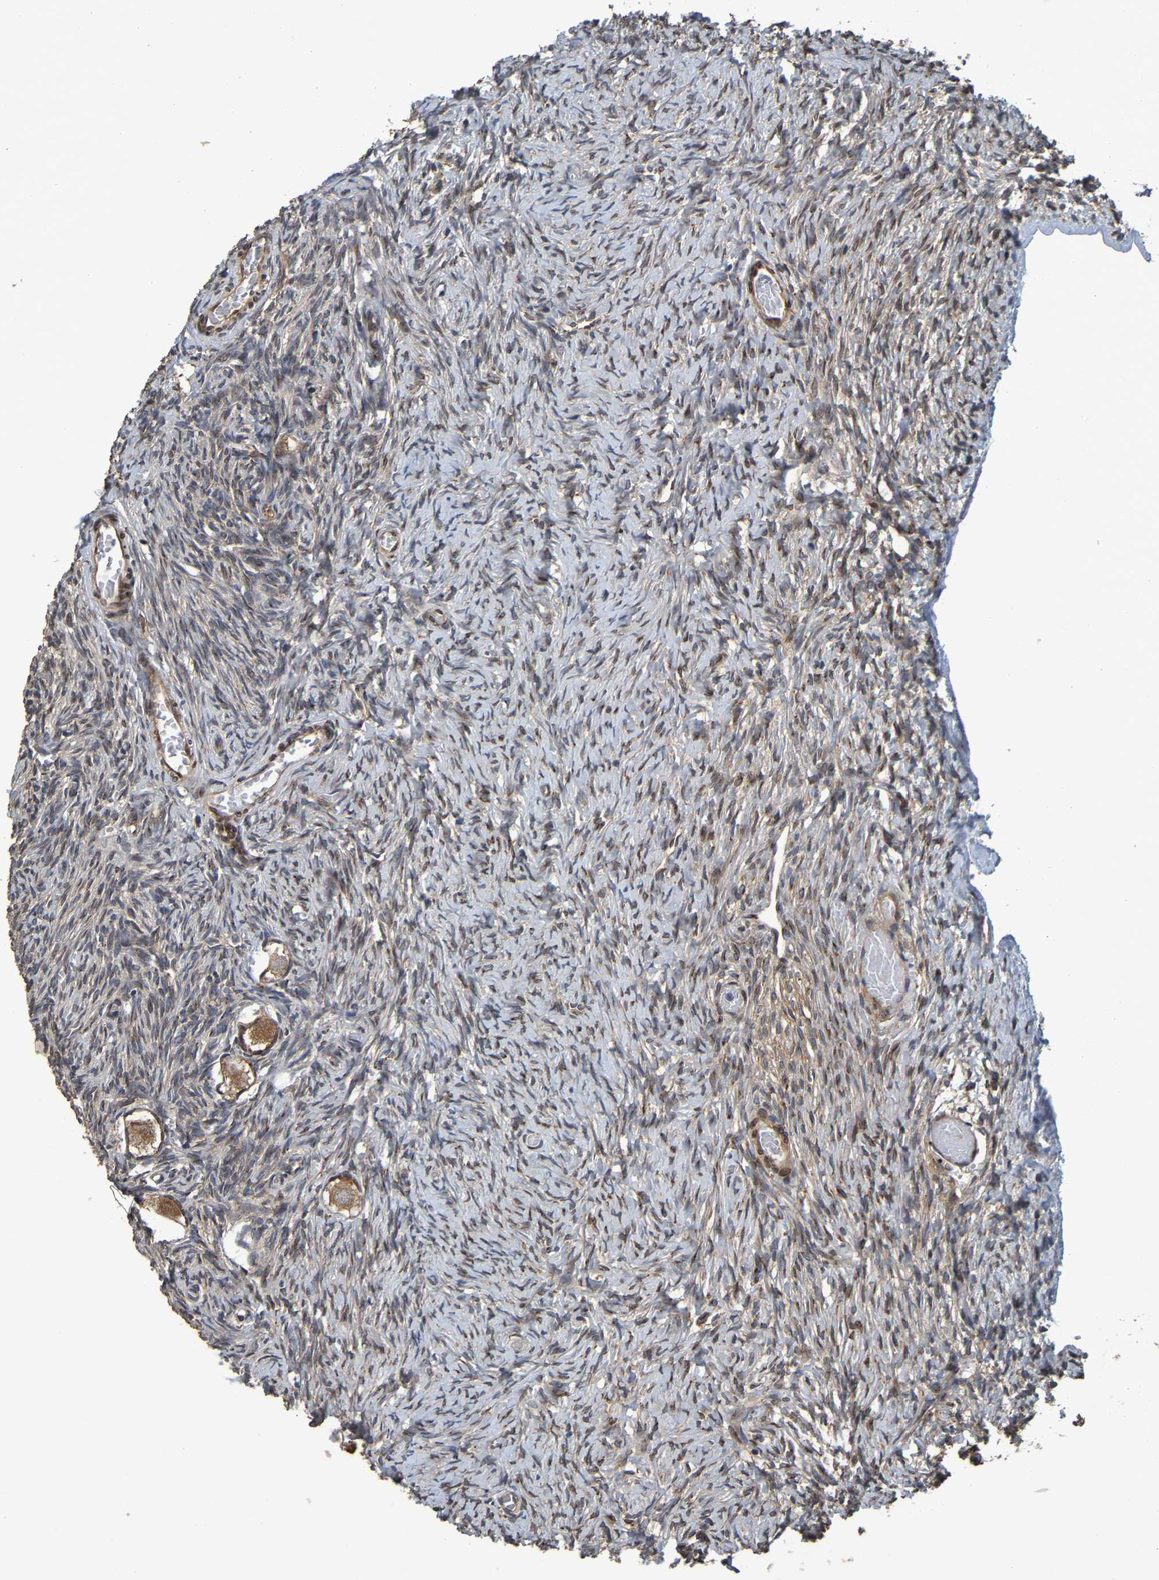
{"staining": {"intensity": "moderate", "quantity": ">75%", "location": "cytoplasmic/membranous"}, "tissue": "ovary", "cell_type": "Follicle cells", "image_type": "normal", "snomed": [{"axis": "morphology", "description": "Normal tissue, NOS"}, {"axis": "topography", "description": "Ovary"}], "caption": "Immunohistochemistry (IHC) photomicrograph of benign ovary stained for a protein (brown), which displays medium levels of moderate cytoplasmic/membranous staining in about >75% of follicle cells.", "gene": "MACC1", "patient": {"sex": "female", "age": 27}}